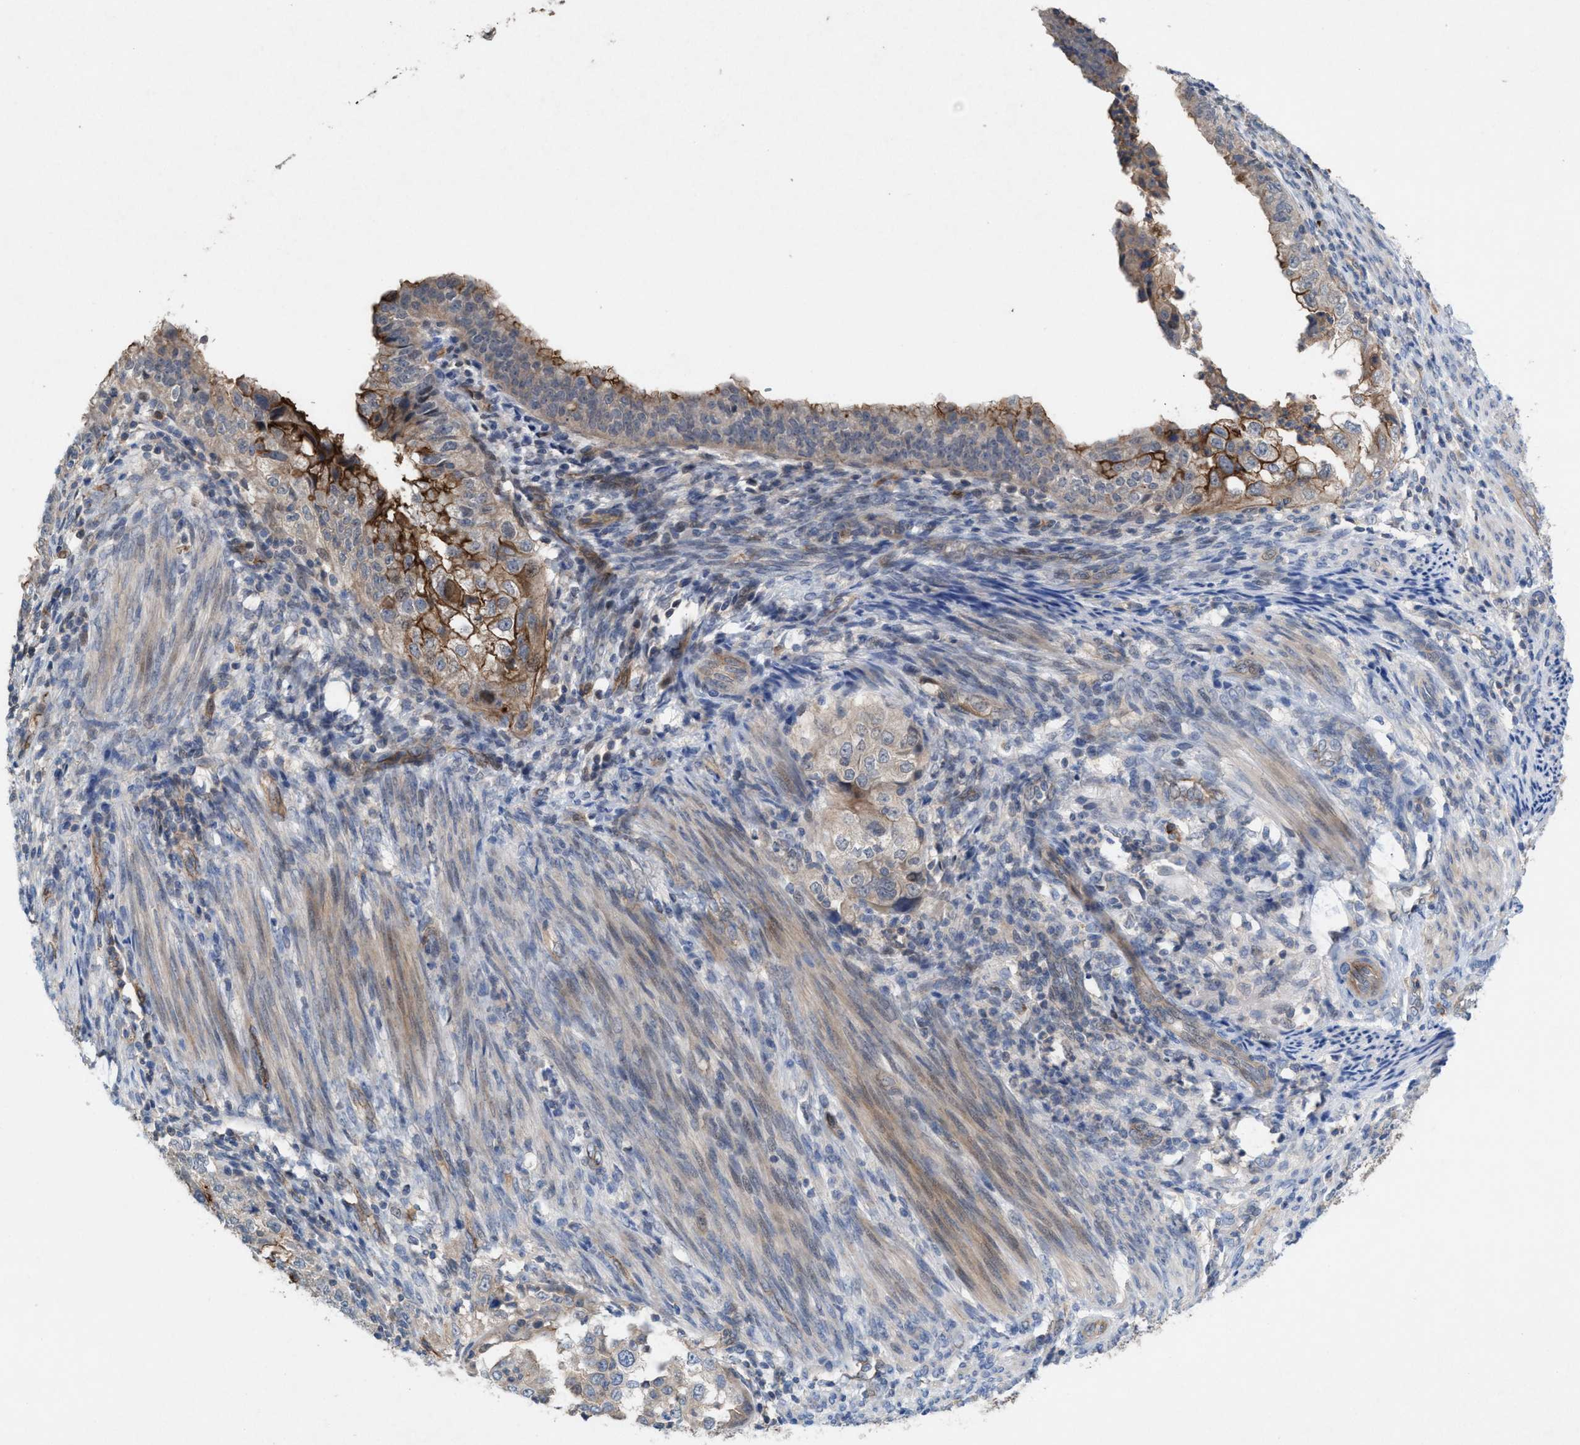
{"staining": {"intensity": "moderate", "quantity": "25%-75%", "location": "cytoplasmic/membranous"}, "tissue": "endometrial cancer", "cell_type": "Tumor cells", "image_type": "cancer", "snomed": [{"axis": "morphology", "description": "Adenocarcinoma, NOS"}, {"axis": "topography", "description": "Endometrium"}], "caption": "Endometrial adenocarcinoma stained with IHC exhibits moderate cytoplasmic/membranous expression in approximately 25%-75% of tumor cells.", "gene": "MRM1", "patient": {"sex": "female", "age": 85}}